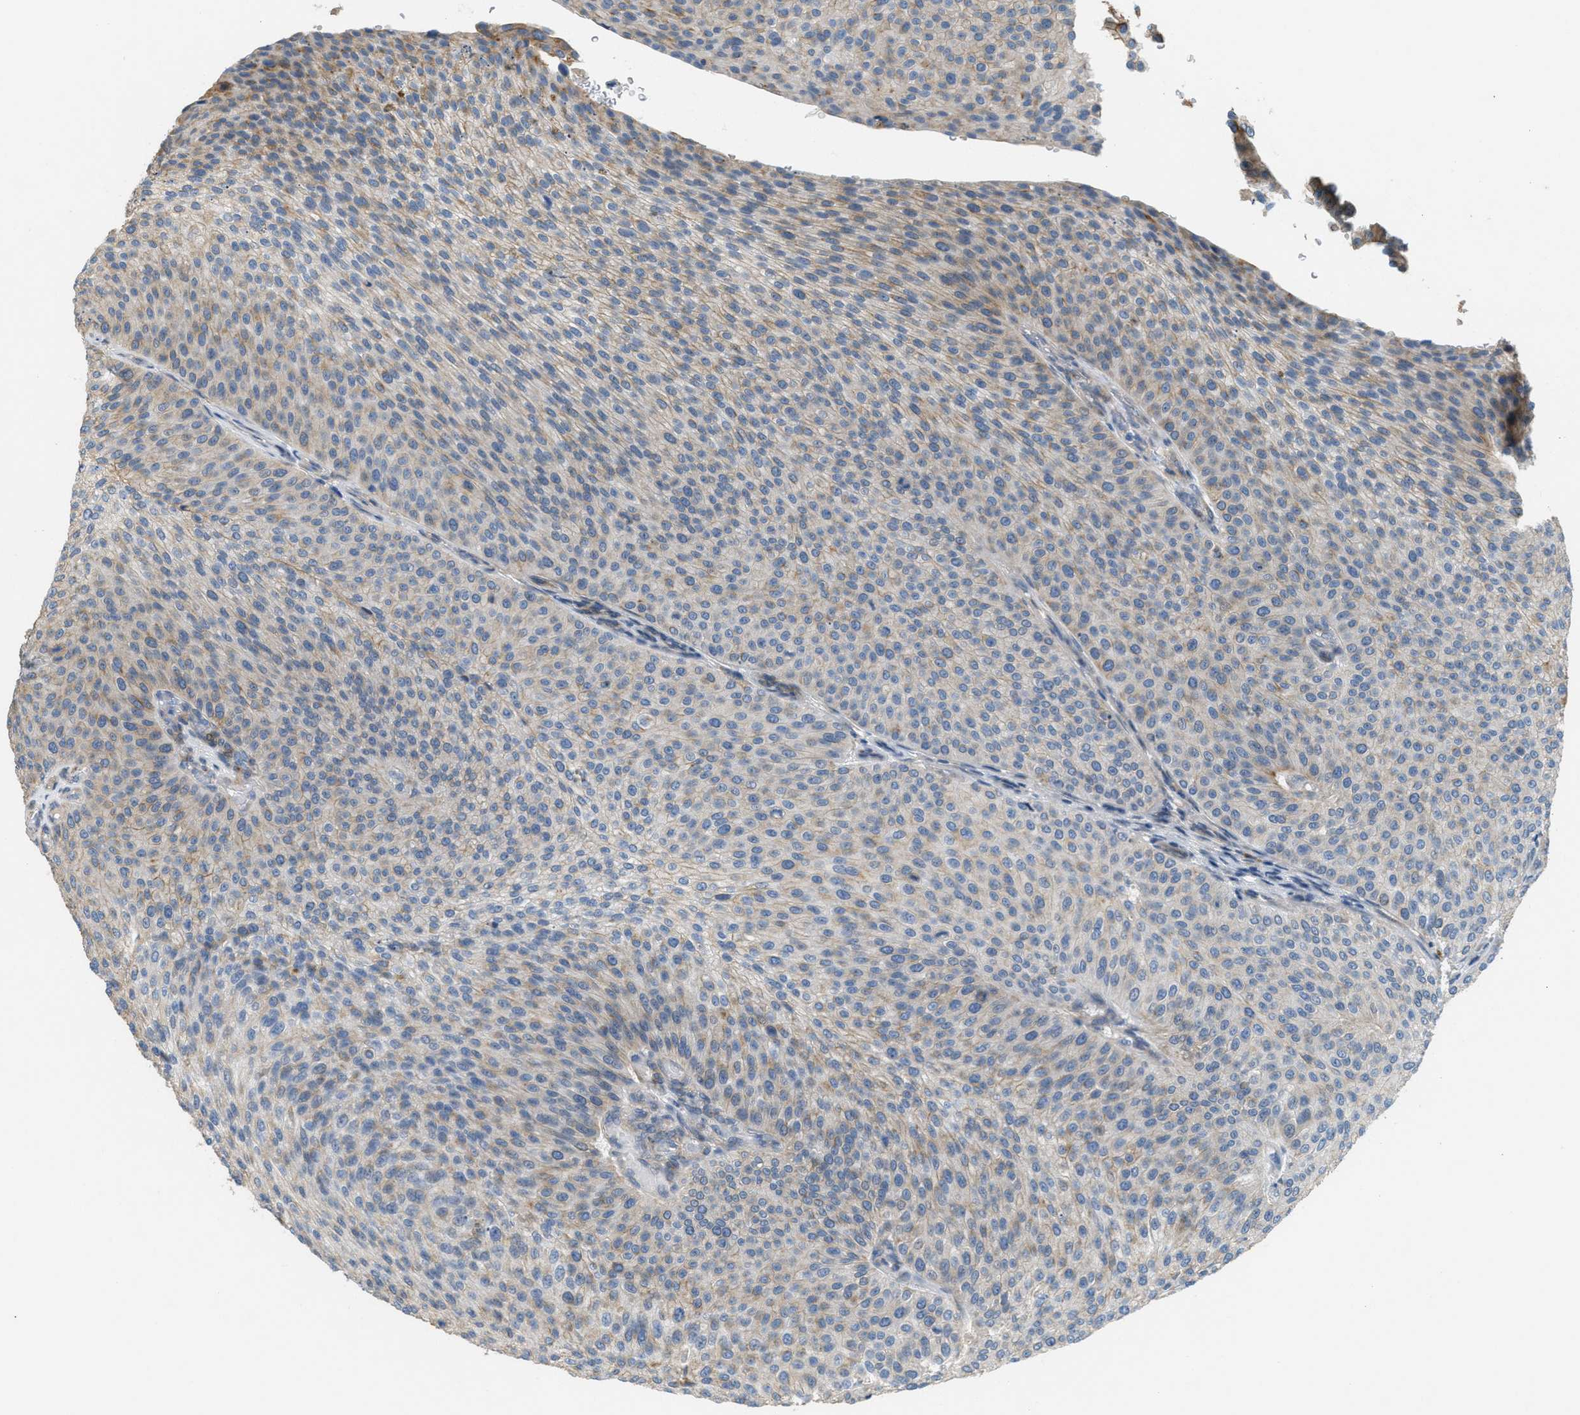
{"staining": {"intensity": "weak", "quantity": "<25%", "location": "cytoplasmic/membranous"}, "tissue": "urothelial cancer", "cell_type": "Tumor cells", "image_type": "cancer", "snomed": [{"axis": "morphology", "description": "Urothelial carcinoma, Low grade"}, {"axis": "topography", "description": "Smooth muscle"}, {"axis": "topography", "description": "Urinary bladder"}], "caption": "The histopathology image shows no staining of tumor cells in low-grade urothelial carcinoma. Brightfield microscopy of immunohistochemistry (IHC) stained with DAB (brown) and hematoxylin (blue), captured at high magnification.", "gene": "ADCY5", "patient": {"sex": "male", "age": 60}}